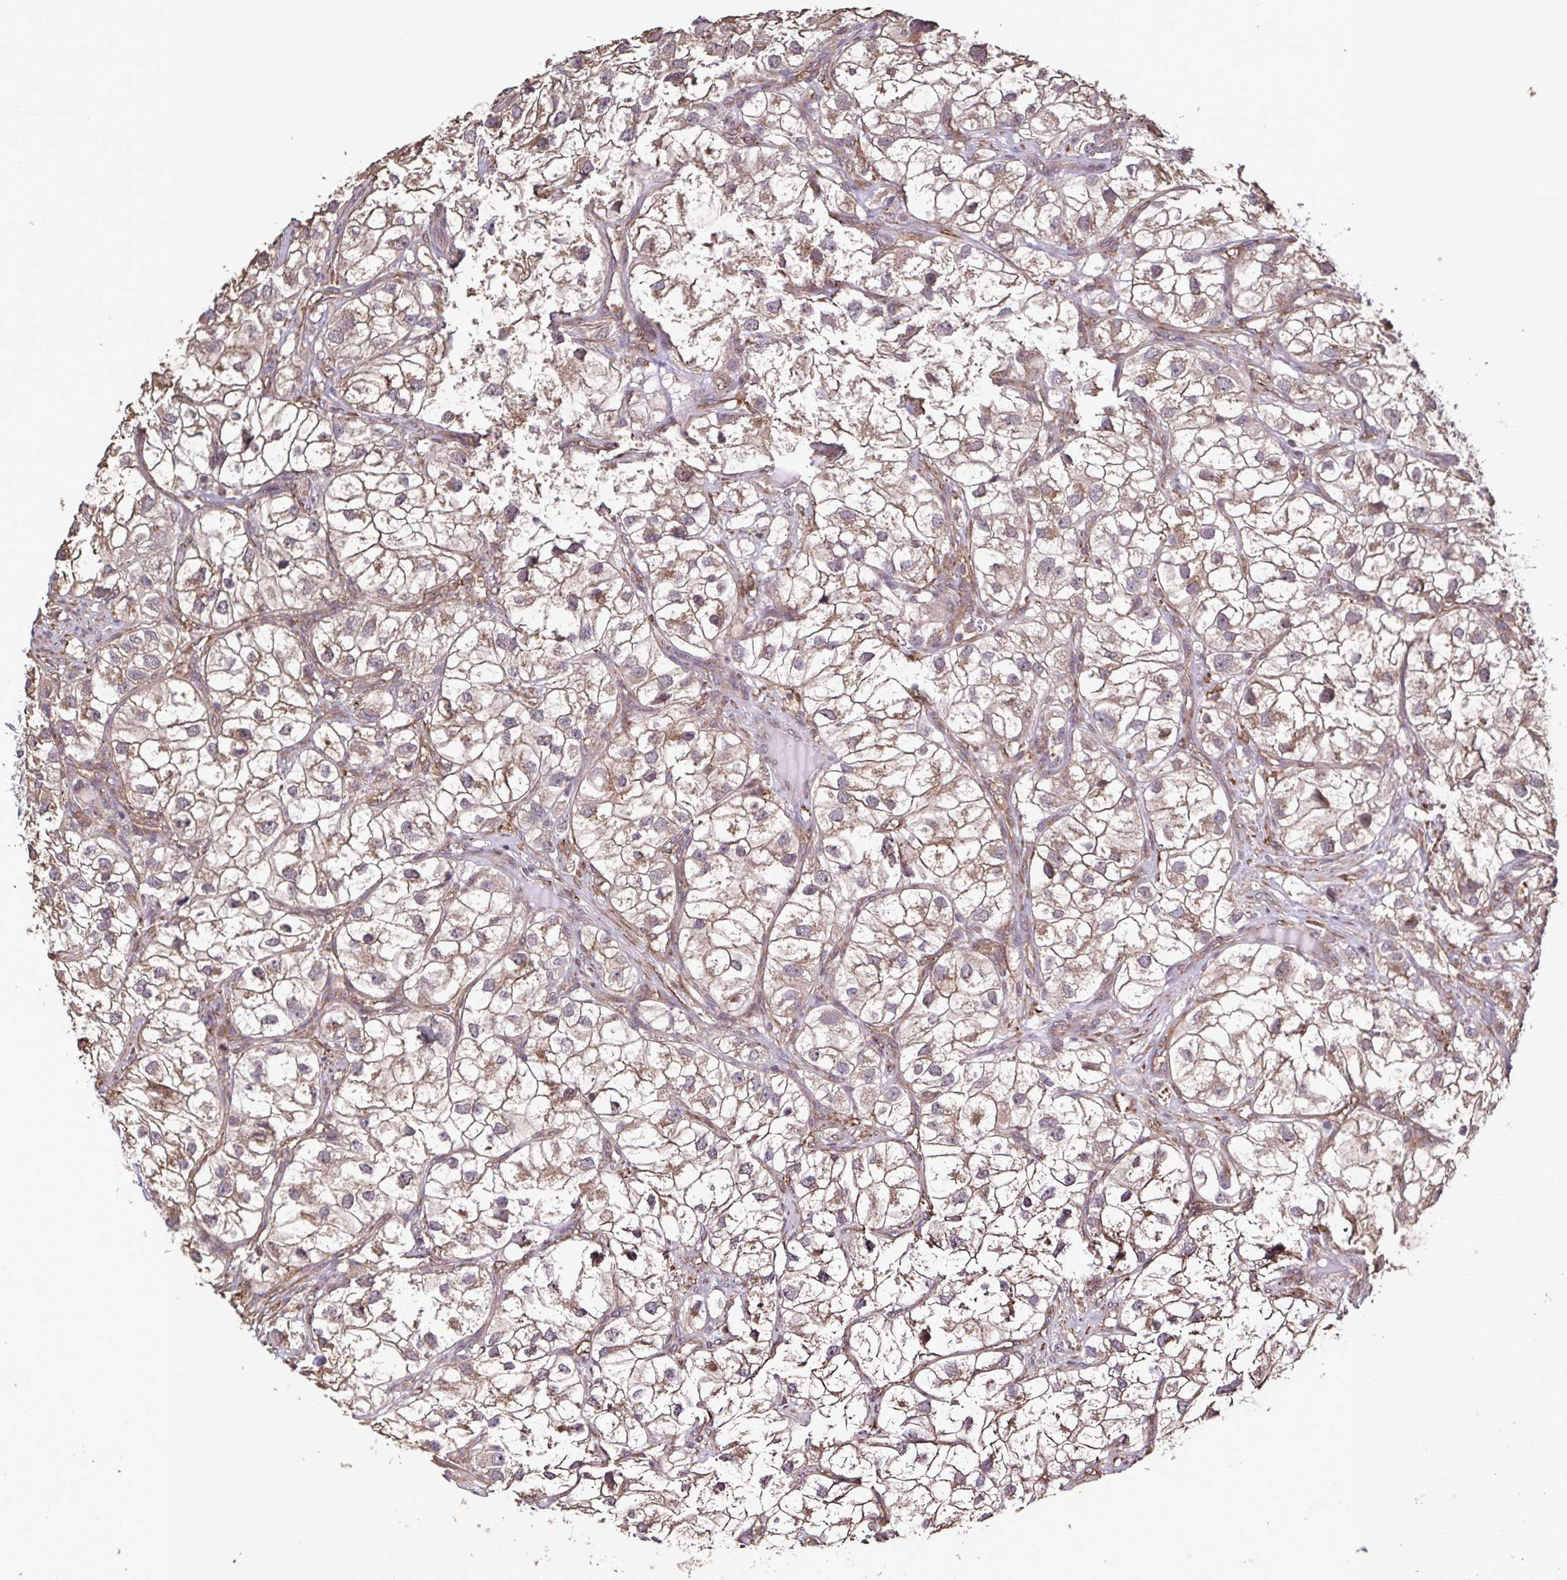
{"staining": {"intensity": "weak", "quantity": ">75%", "location": "cytoplasmic/membranous"}, "tissue": "renal cancer", "cell_type": "Tumor cells", "image_type": "cancer", "snomed": [{"axis": "morphology", "description": "Adenocarcinoma, NOS"}, {"axis": "topography", "description": "Kidney"}], "caption": "Immunohistochemistry (IHC) staining of adenocarcinoma (renal), which reveals low levels of weak cytoplasmic/membranous positivity in about >75% of tumor cells indicating weak cytoplasmic/membranous protein expression. The staining was performed using DAB (3,3'-diaminobenzidine) (brown) for protein detection and nuclei were counterstained in hematoxylin (blue).", "gene": "ZNF200", "patient": {"sex": "male", "age": 59}}